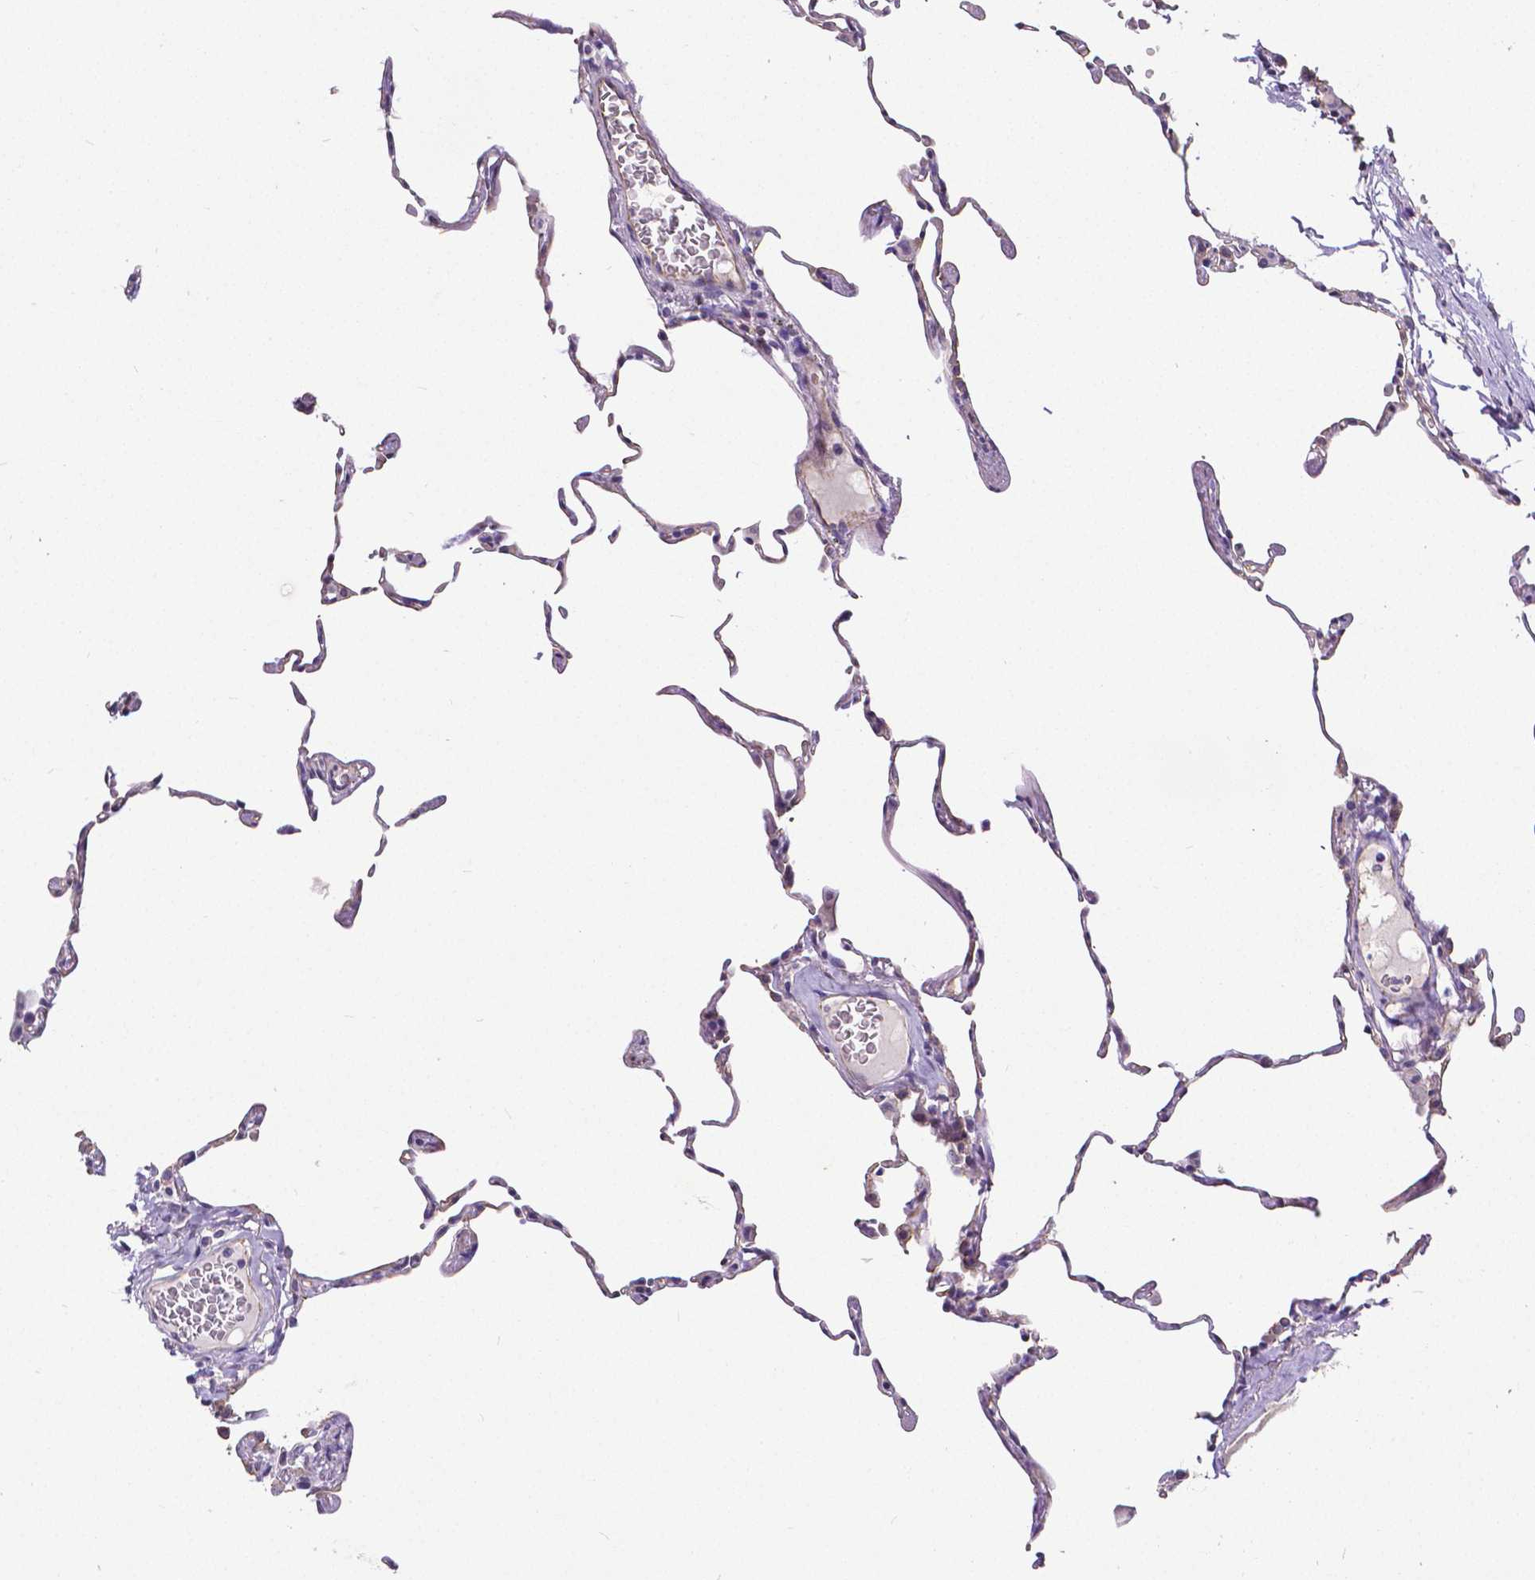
{"staining": {"intensity": "negative", "quantity": "none", "location": "none"}, "tissue": "lung", "cell_type": "Alveolar cells", "image_type": "normal", "snomed": [{"axis": "morphology", "description": "Normal tissue, NOS"}, {"axis": "topography", "description": "Lung"}], "caption": "High power microscopy micrograph of an IHC micrograph of unremarkable lung, revealing no significant positivity in alveolar cells. (Stains: DAB IHC with hematoxylin counter stain, Microscopy: brightfield microscopy at high magnification).", "gene": "OCLN", "patient": {"sex": "female", "age": 57}}